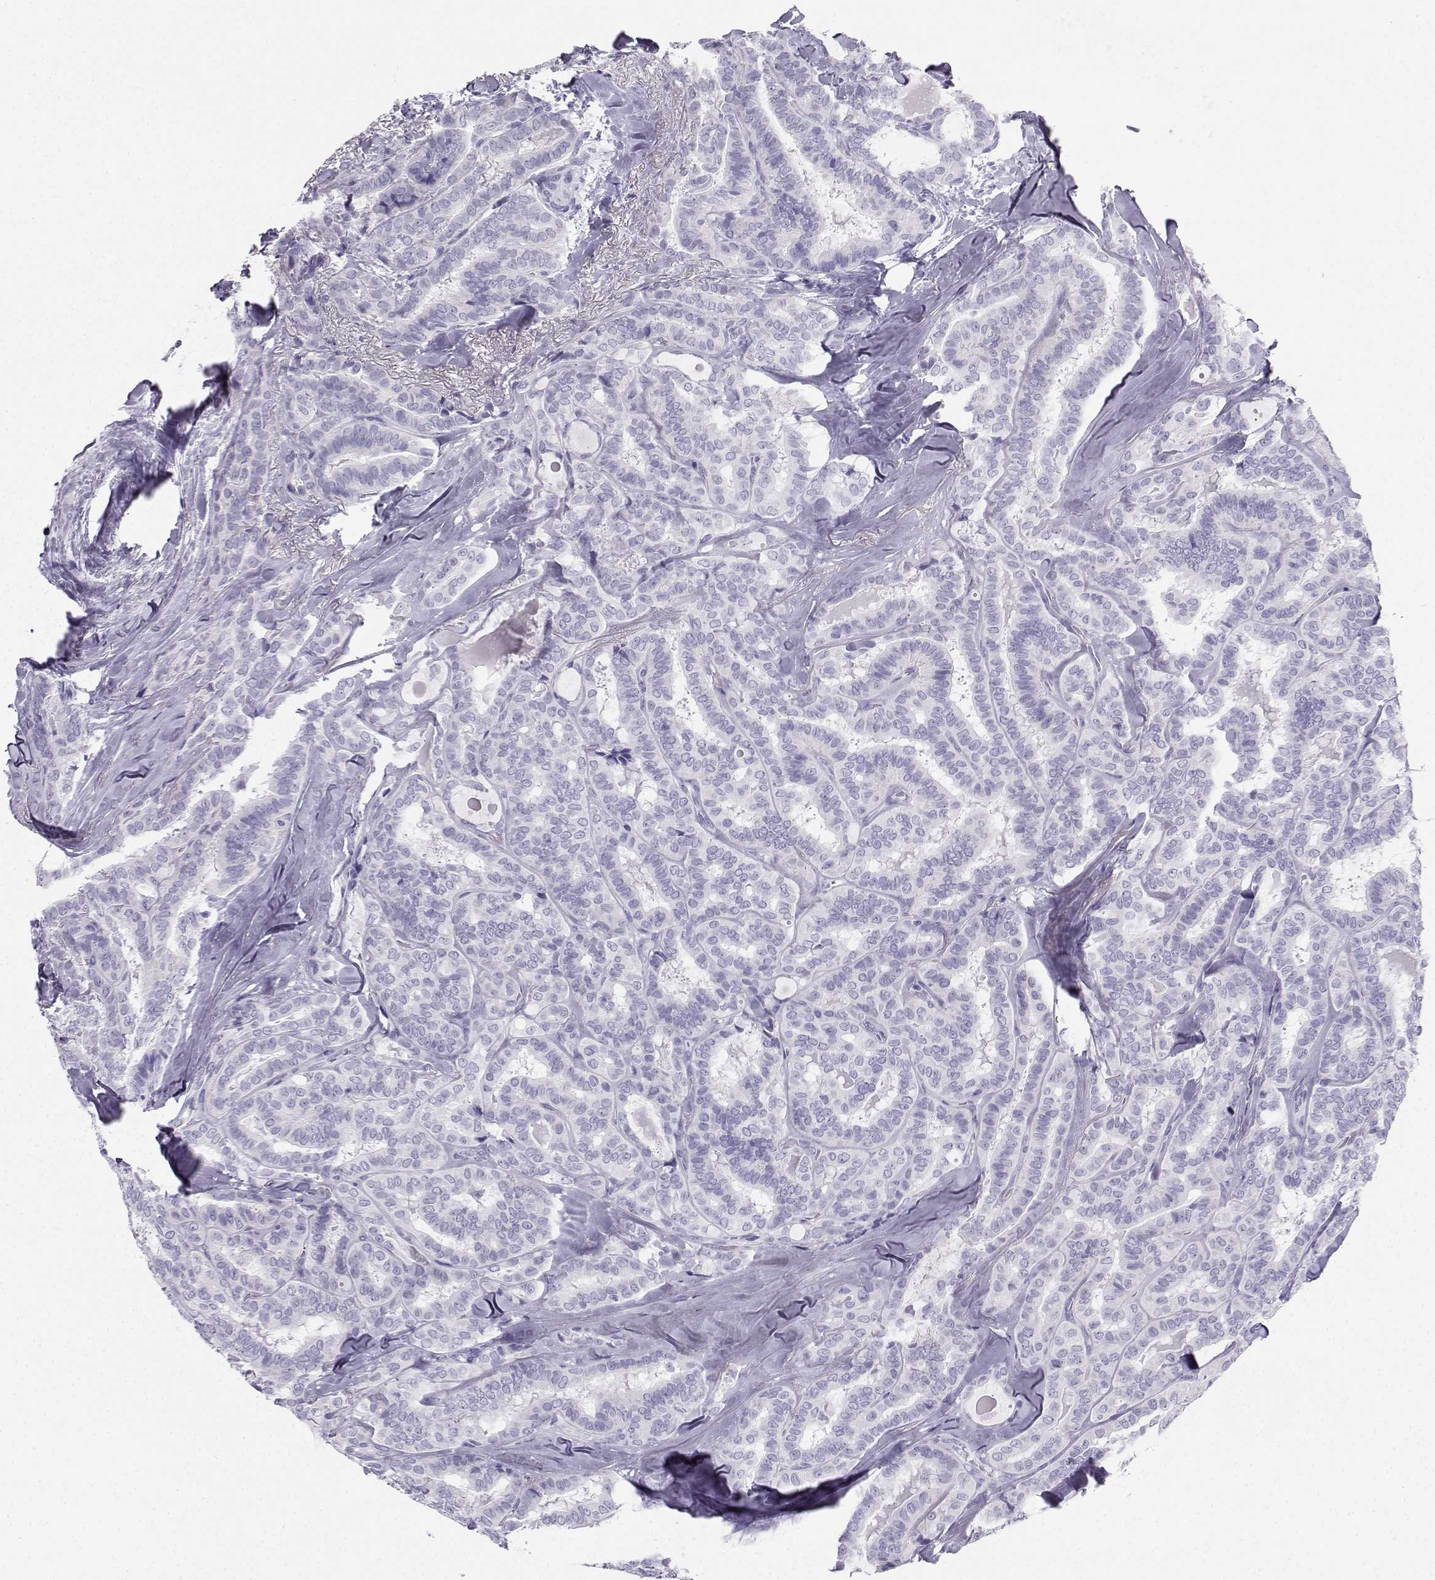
{"staining": {"intensity": "negative", "quantity": "none", "location": "none"}, "tissue": "thyroid cancer", "cell_type": "Tumor cells", "image_type": "cancer", "snomed": [{"axis": "morphology", "description": "Papillary adenocarcinoma, NOS"}, {"axis": "topography", "description": "Thyroid gland"}], "caption": "Immunohistochemistry photomicrograph of papillary adenocarcinoma (thyroid) stained for a protein (brown), which shows no expression in tumor cells. (IHC, brightfield microscopy, high magnification).", "gene": "IQCD", "patient": {"sex": "female", "age": 39}}